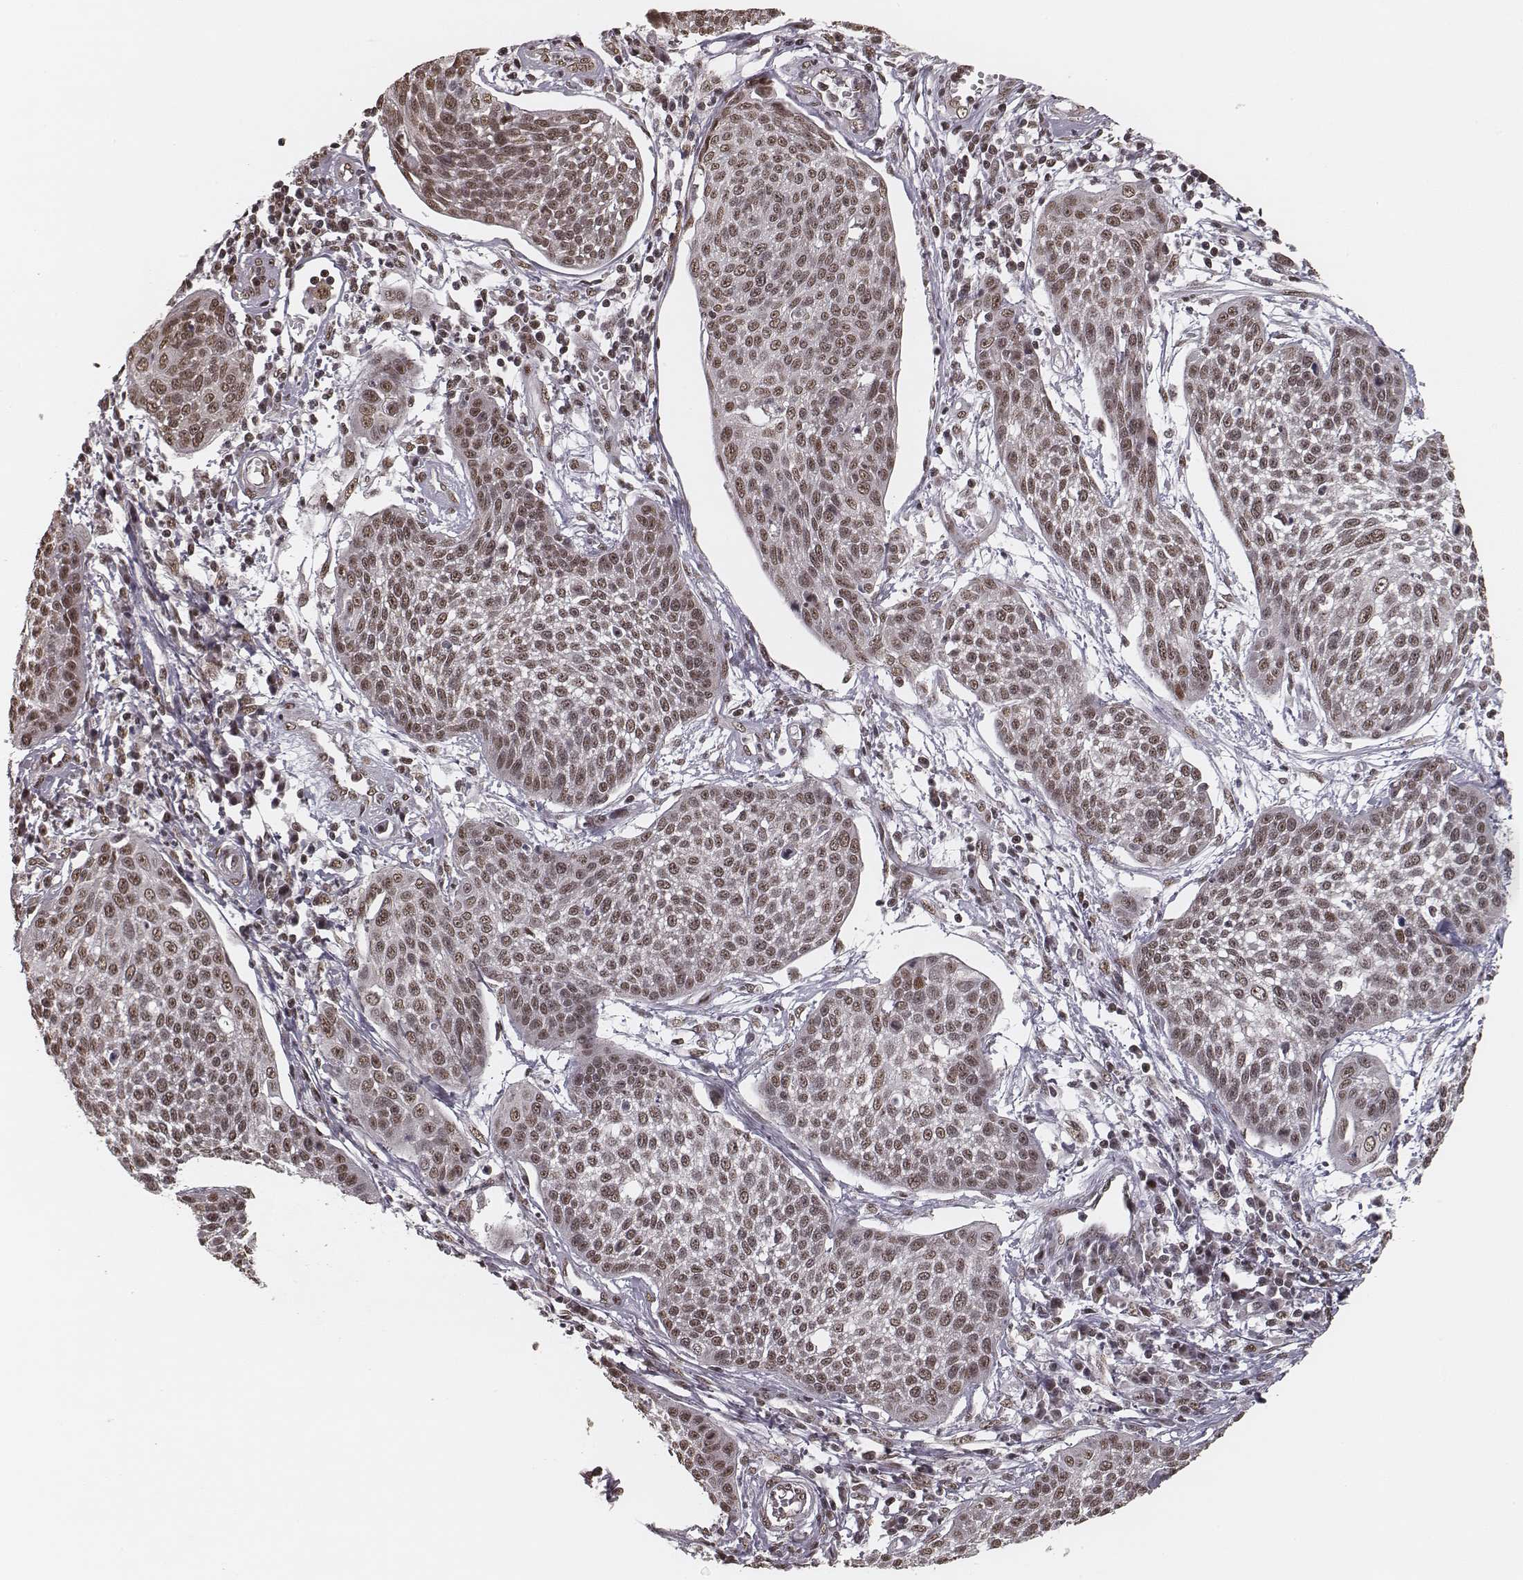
{"staining": {"intensity": "weak", "quantity": ">75%", "location": "nuclear"}, "tissue": "cervical cancer", "cell_type": "Tumor cells", "image_type": "cancer", "snomed": [{"axis": "morphology", "description": "Squamous cell carcinoma, NOS"}, {"axis": "topography", "description": "Cervix"}], "caption": "Tumor cells reveal low levels of weak nuclear positivity in approximately >75% of cells in human cervical squamous cell carcinoma.", "gene": "HMGA2", "patient": {"sex": "female", "age": 34}}